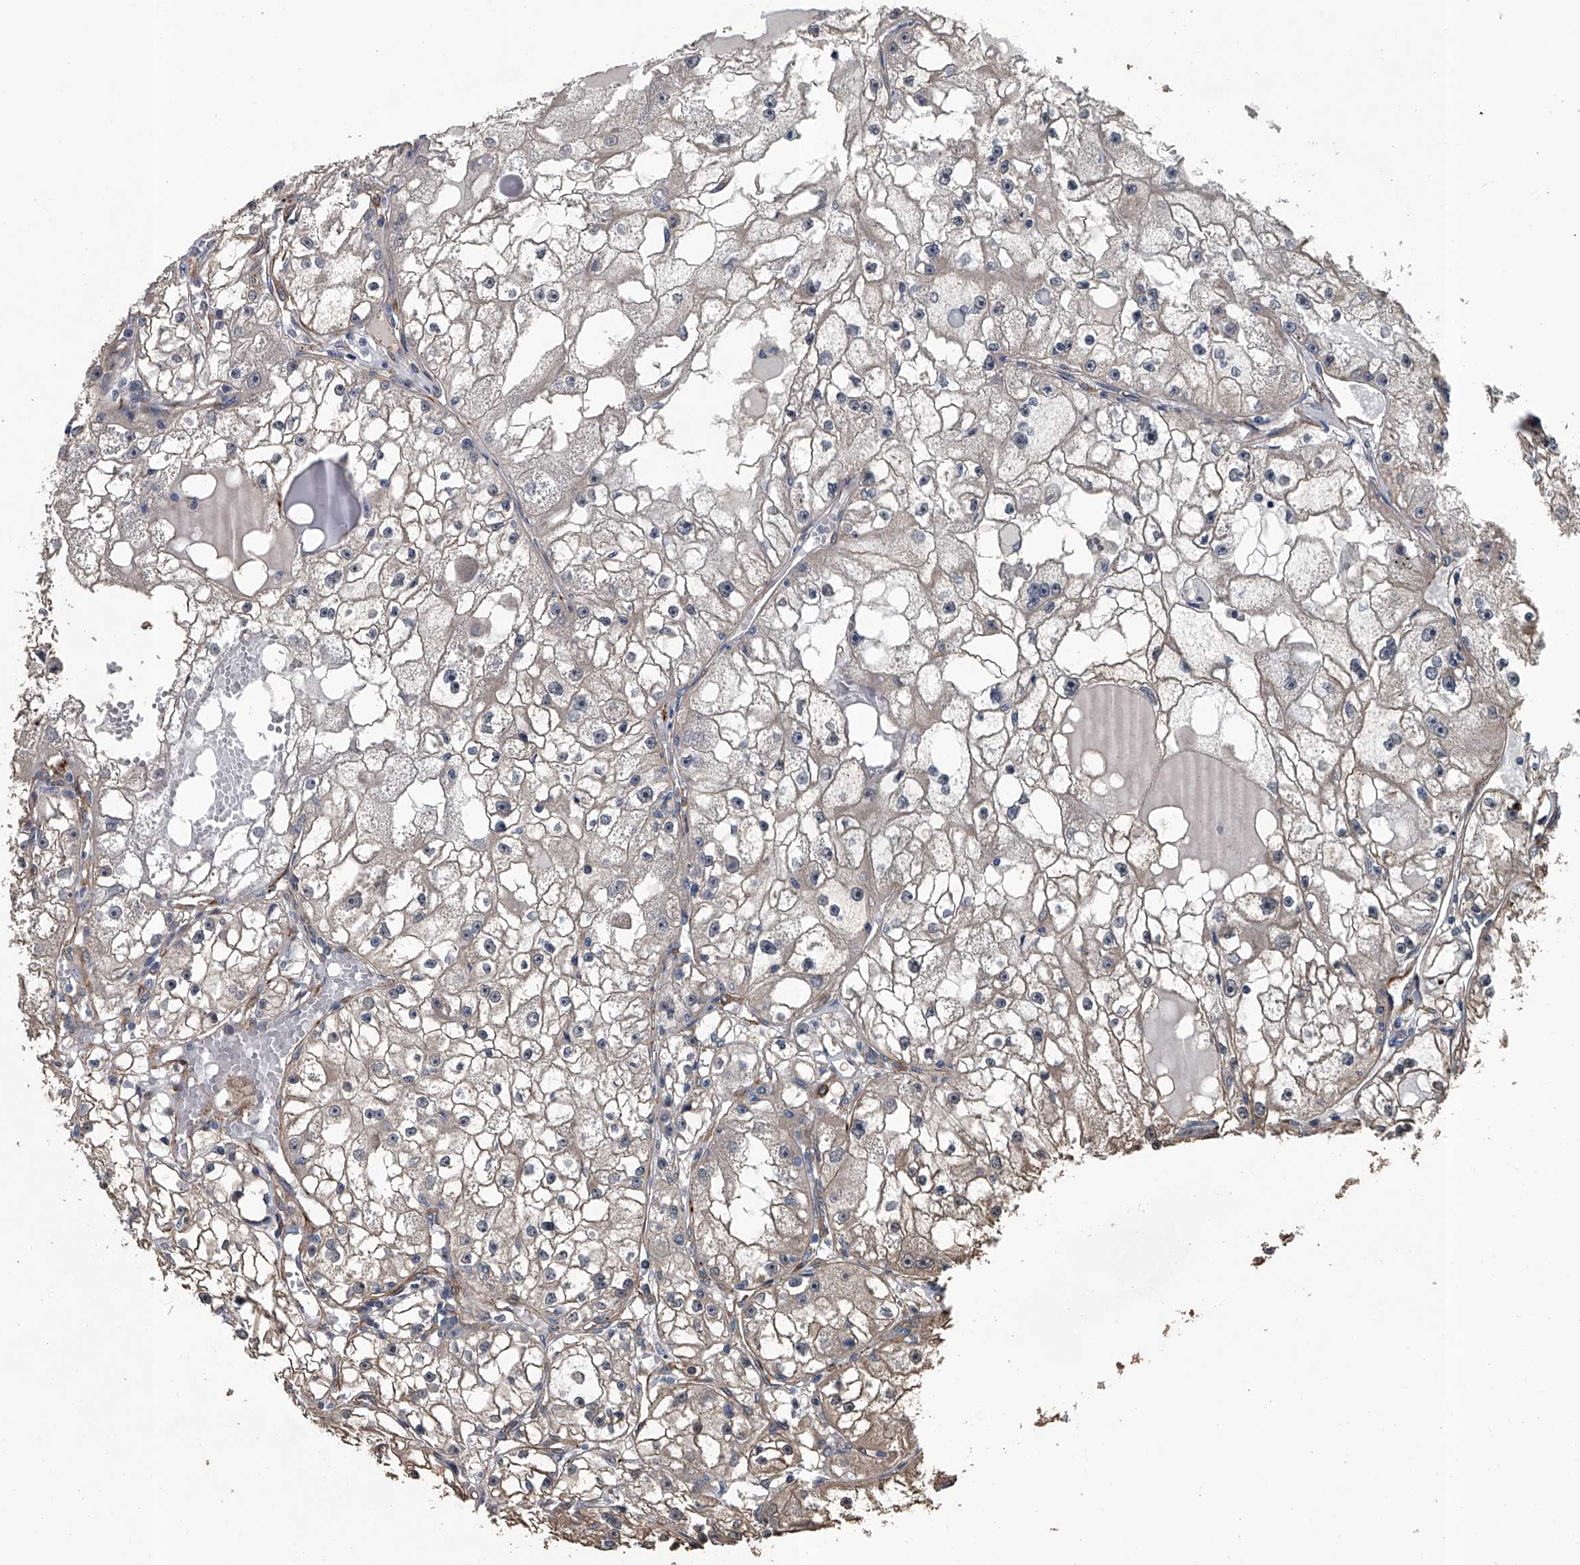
{"staining": {"intensity": "weak", "quantity": "<25%", "location": "cytoplasmic/membranous"}, "tissue": "renal cancer", "cell_type": "Tumor cells", "image_type": "cancer", "snomed": [{"axis": "morphology", "description": "Adenocarcinoma, NOS"}, {"axis": "topography", "description": "Kidney"}], "caption": "The micrograph exhibits no significant staining in tumor cells of adenocarcinoma (renal).", "gene": "LDLRAD2", "patient": {"sex": "male", "age": 56}}